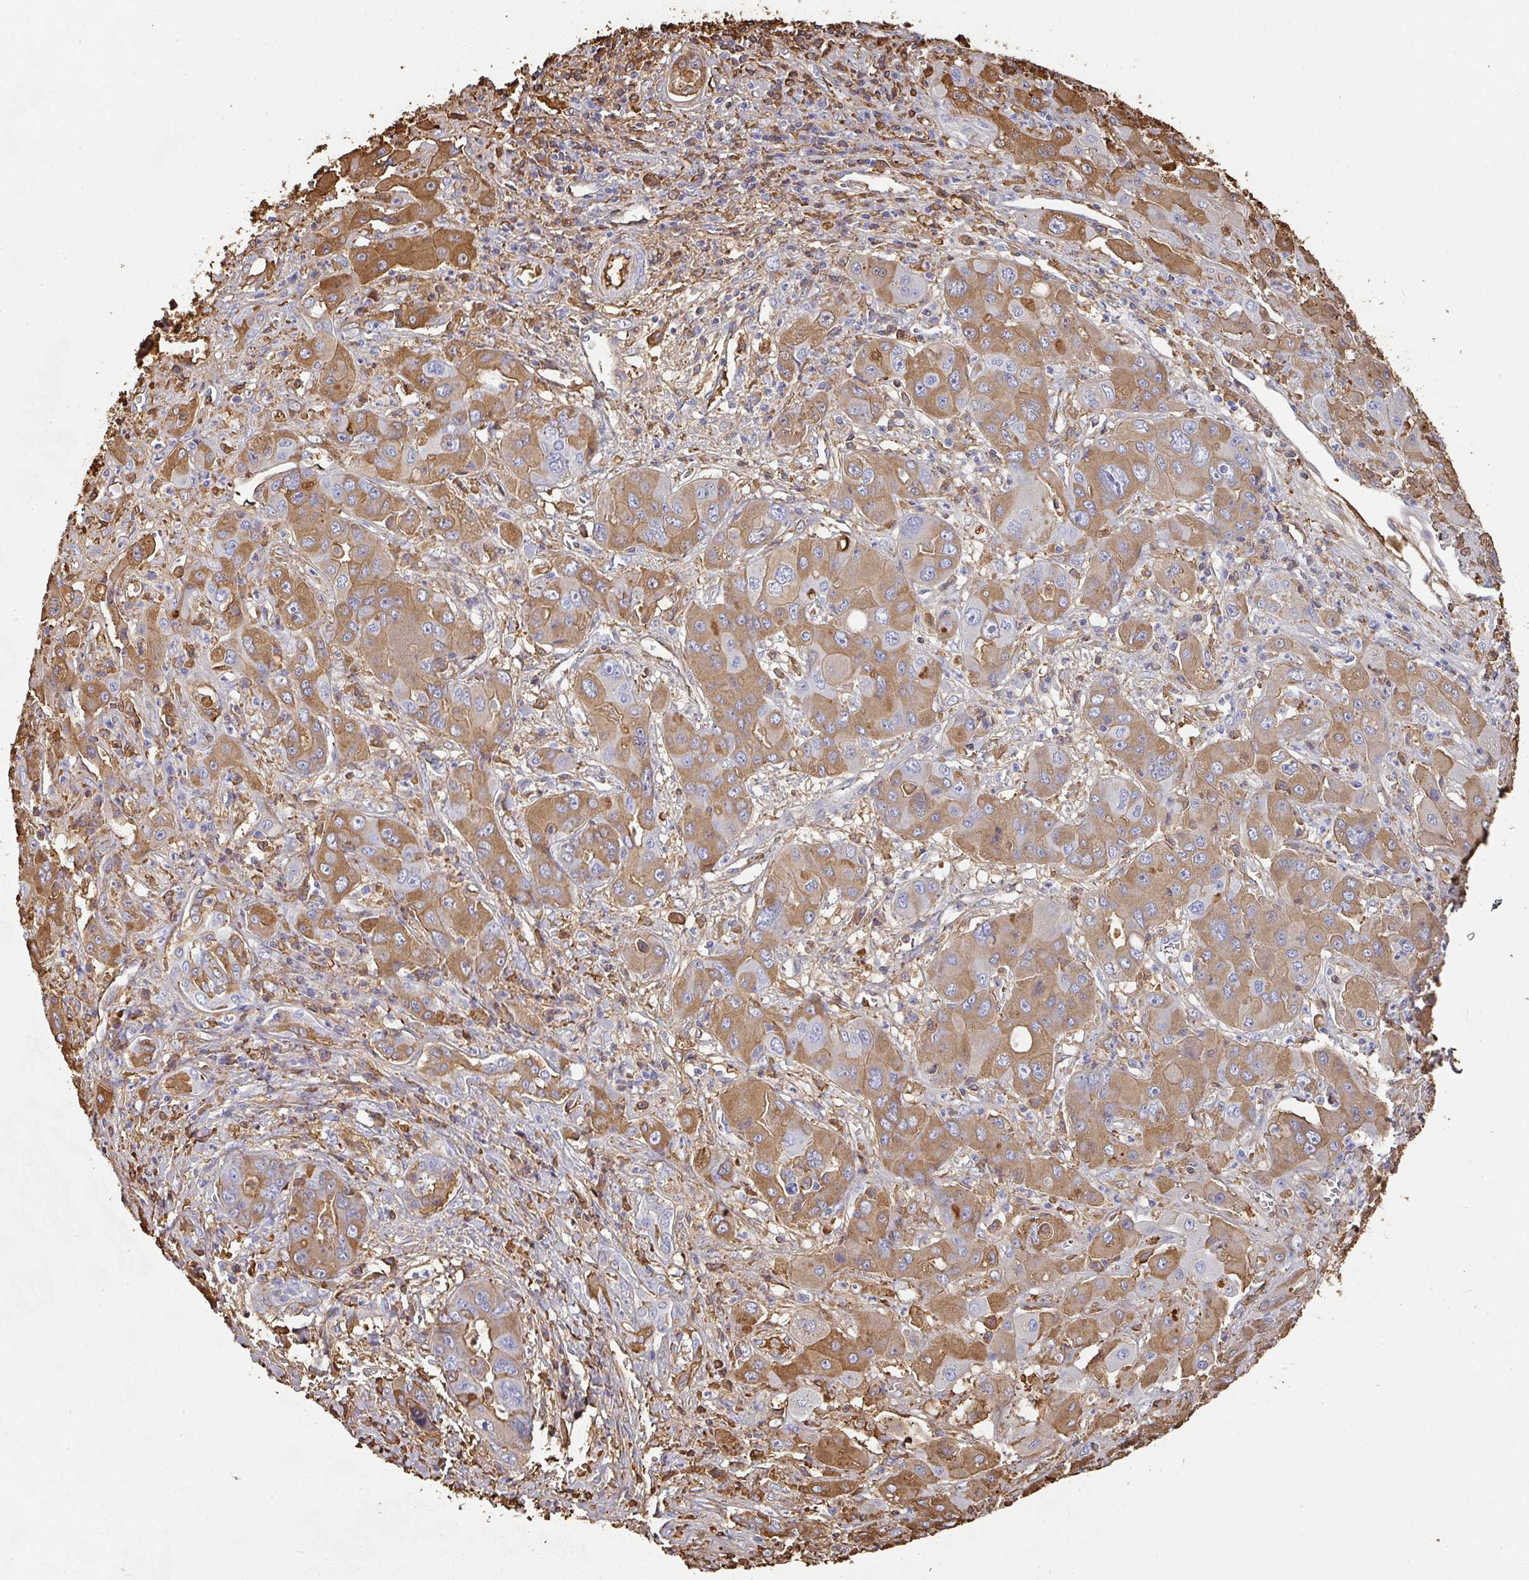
{"staining": {"intensity": "moderate", "quantity": ">75%", "location": "cytoplasmic/membranous"}, "tissue": "liver cancer", "cell_type": "Tumor cells", "image_type": "cancer", "snomed": [{"axis": "morphology", "description": "Cholangiocarcinoma"}, {"axis": "topography", "description": "Liver"}], "caption": "Liver cholangiocarcinoma stained with a protein marker reveals moderate staining in tumor cells.", "gene": "ALB", "patient": {"sex": "male", "age": 67}}